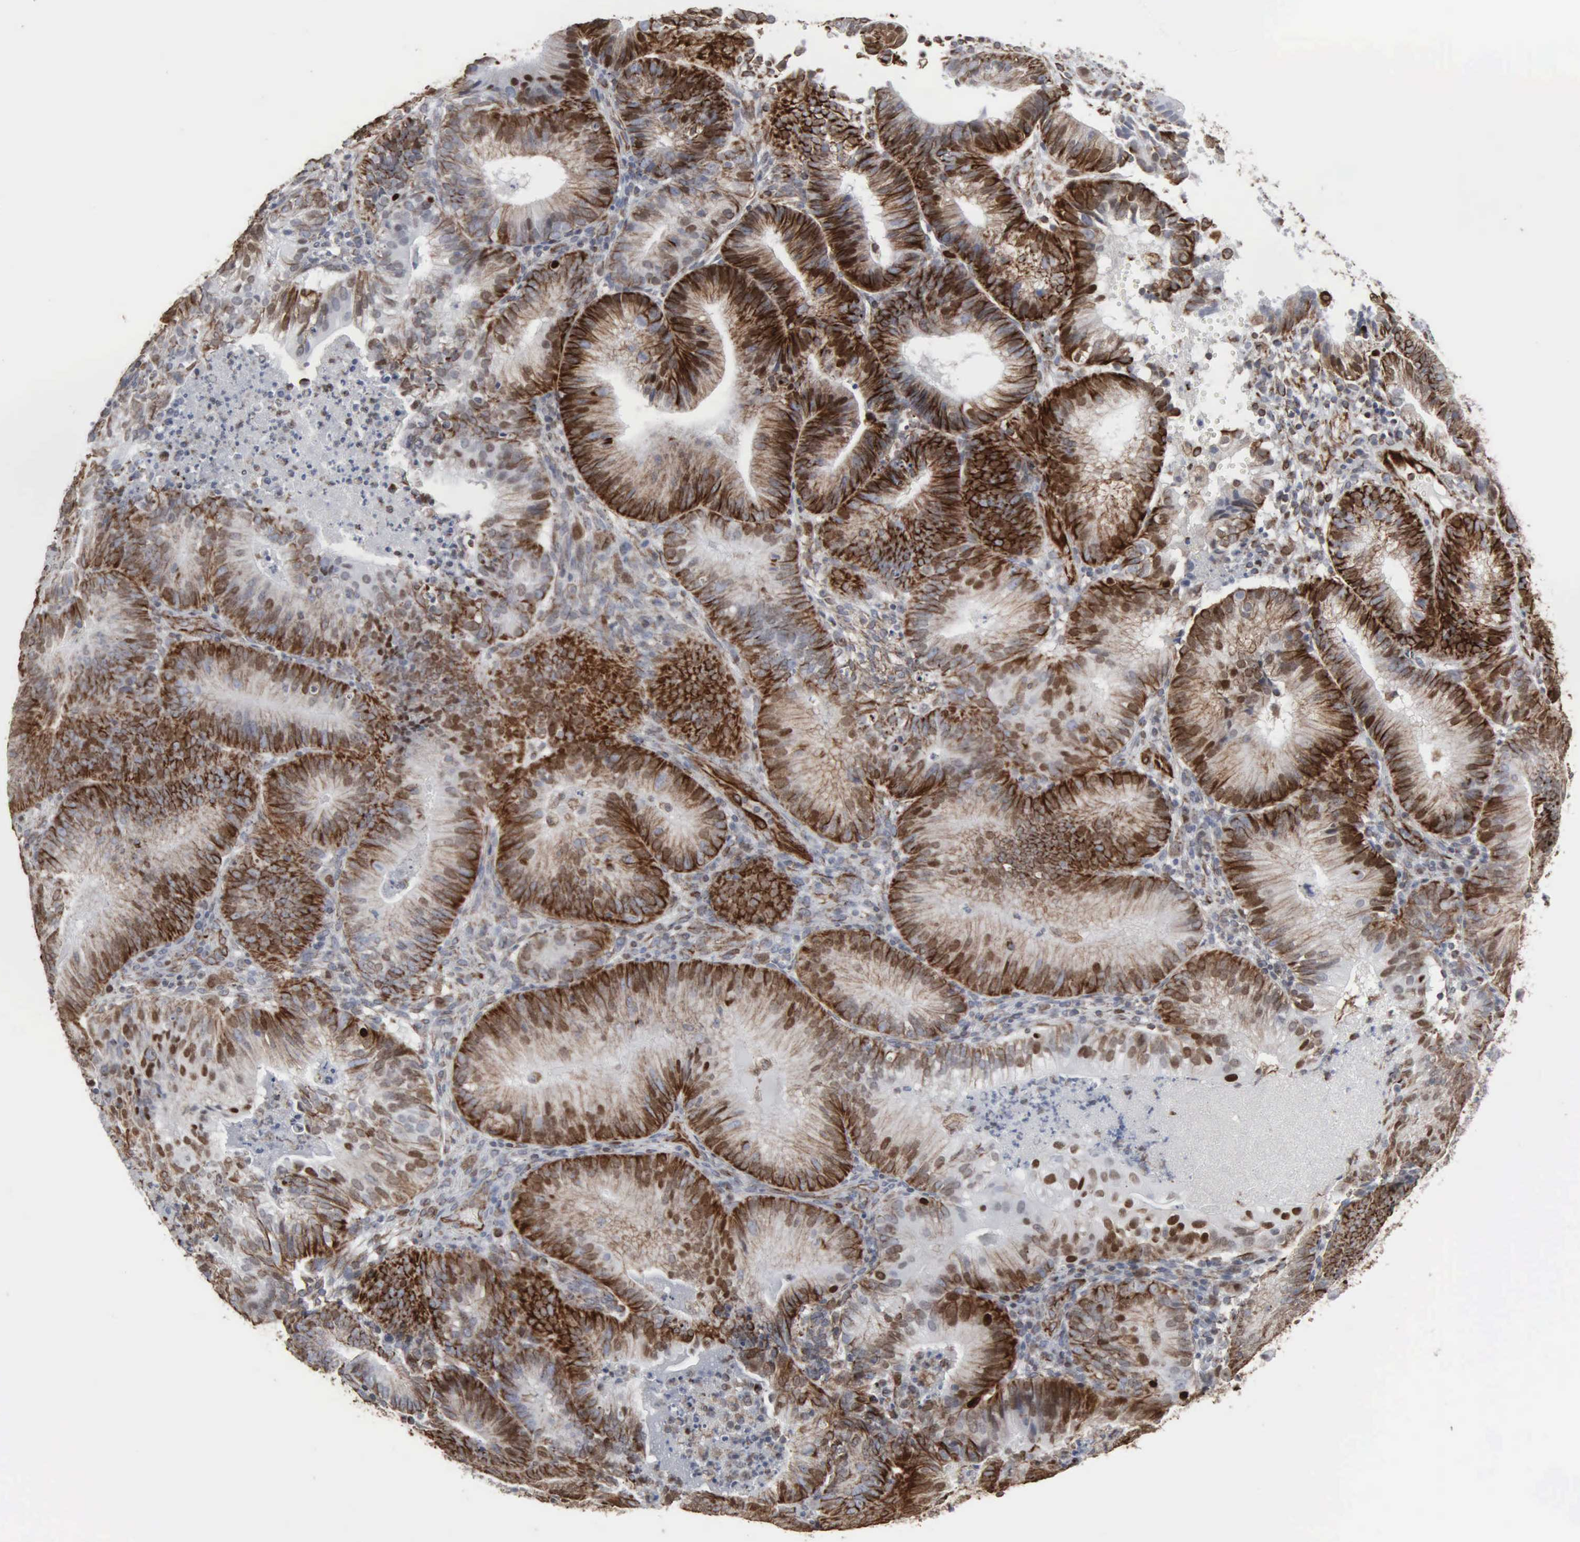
{"staining": {"intensity": "strong", "quantity": ">75%", "location": "cytoplasmic/membranous,nuclear"}, "tissue": "cervical cancer", "cell_type": "Tumor cells", "image_type": "cancer", "snomed": [{"axis": "morphology", "description": "Adenocarcinoma, NOS"}, {"axis": "topography", "description": "Cervix"}], "caption": "IHC of human cervical cancer (adenocarcinoma) displays high levels of strong cytoplasmic/membranous and nuclear staining in about >75% of tumor cells.", "gene": "CCNE1", "patient": {"sex": "female", "age": 60}}